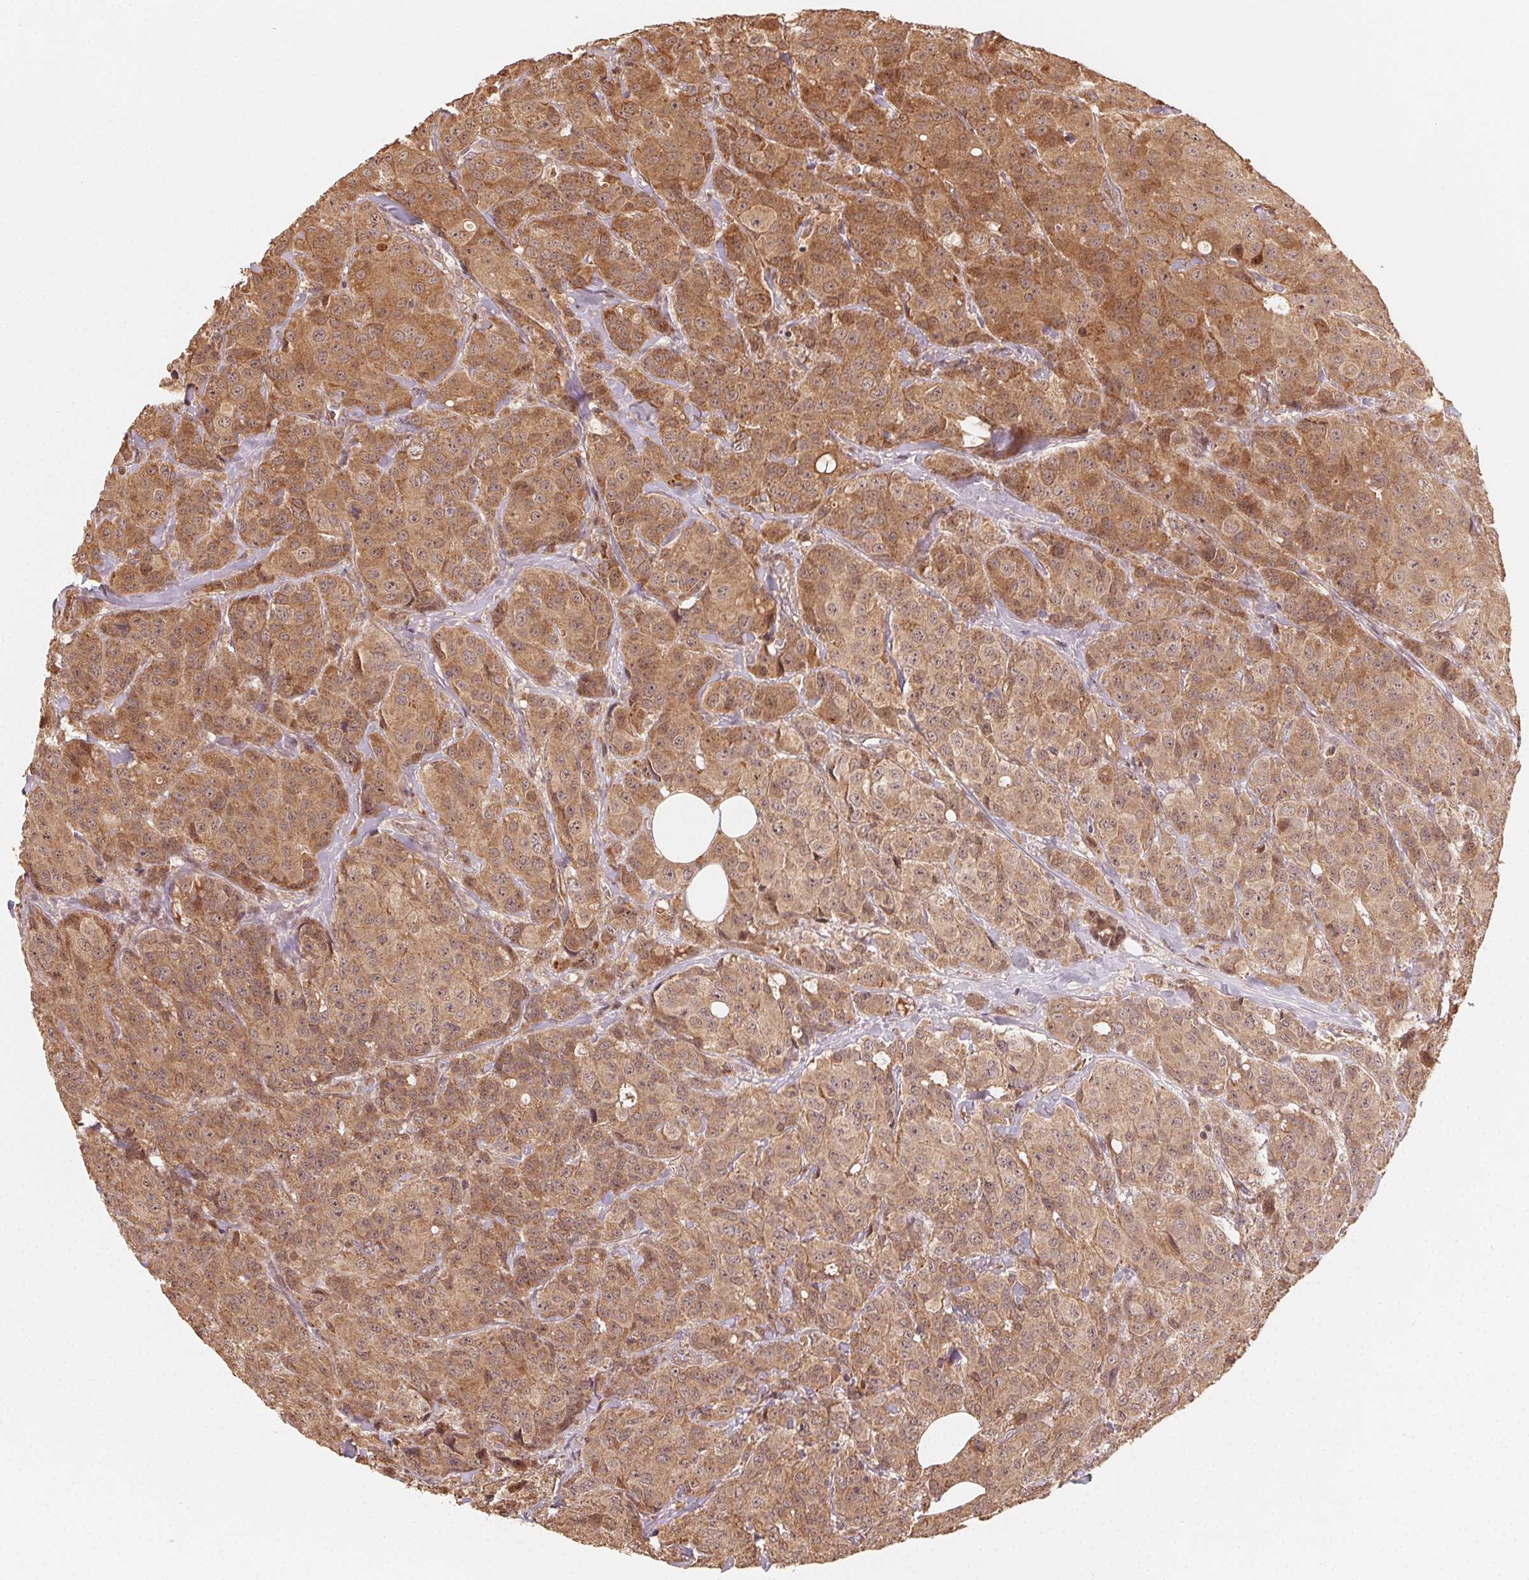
{"staining": {"intensity": "moderate", "quantity": ">75%", "location": "cytoplasmic/membranous"}, "tissue": "breast cancer", "cell_type": "Tumor cells", "image_type": "cancer", "snomed": [{"axis": "morphology", "description": "Duct carcinoma"}, {"axis": "topography", "description": "Breast"}], "caption": "This photomicrograph shows immunohistochemistry (IHC) staining of human breast cancer, with medium moderate cytoplasmic/membranous positivity in about >75% of tumor cells.", "gene": "WBP2", "patient": {"sex": "female", "age": 43}}